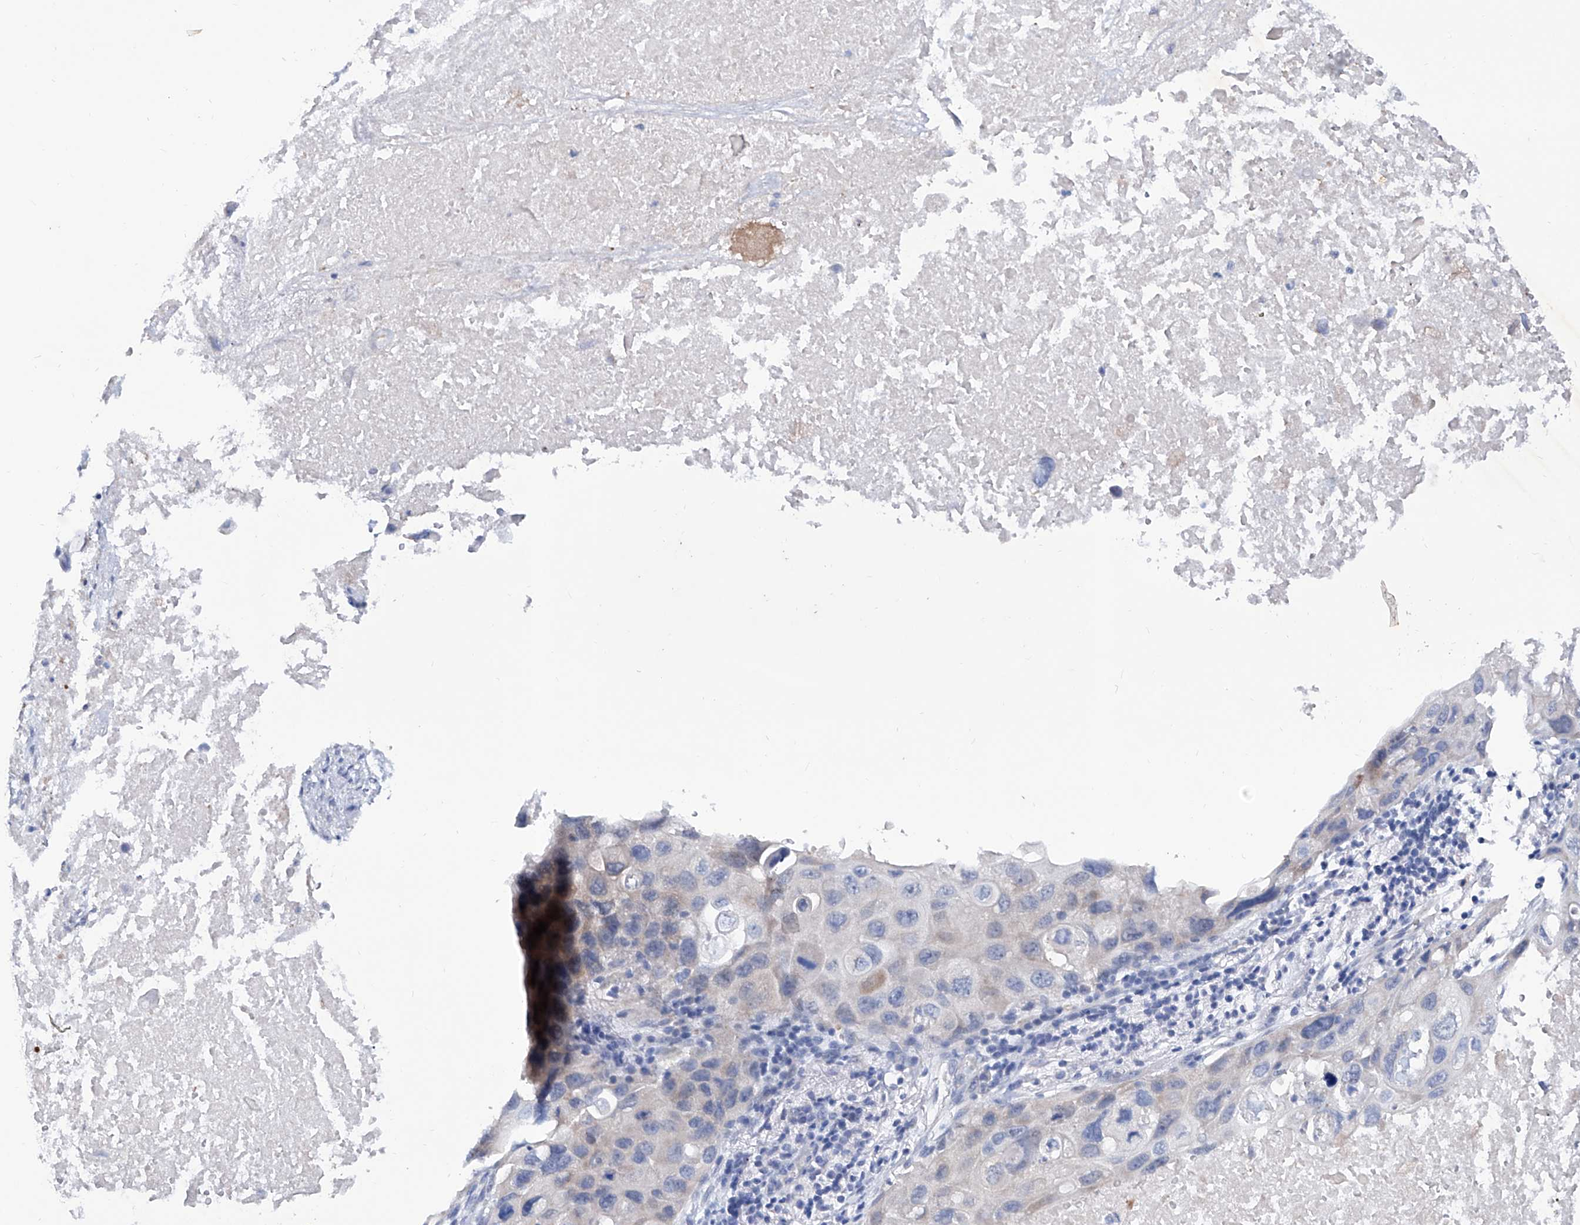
{"staining": {"intensity": "negative", "quantity": "none", "location": "none"}, "tissue": "lung cancer", "cell_type": "Tumor cells", "image_type": "cancer", "snomed": [{"axis": "morphology", "description": "Squamous cell carcinoma, NOS"}, {"axis": "topography", "description": "Lung"}], "caption": "An image of lung cancer stained for a protein reveals no brown staining in tumor cells.", "gene": "KLHL17", "patient": {"sex": "female", "age": 73}}